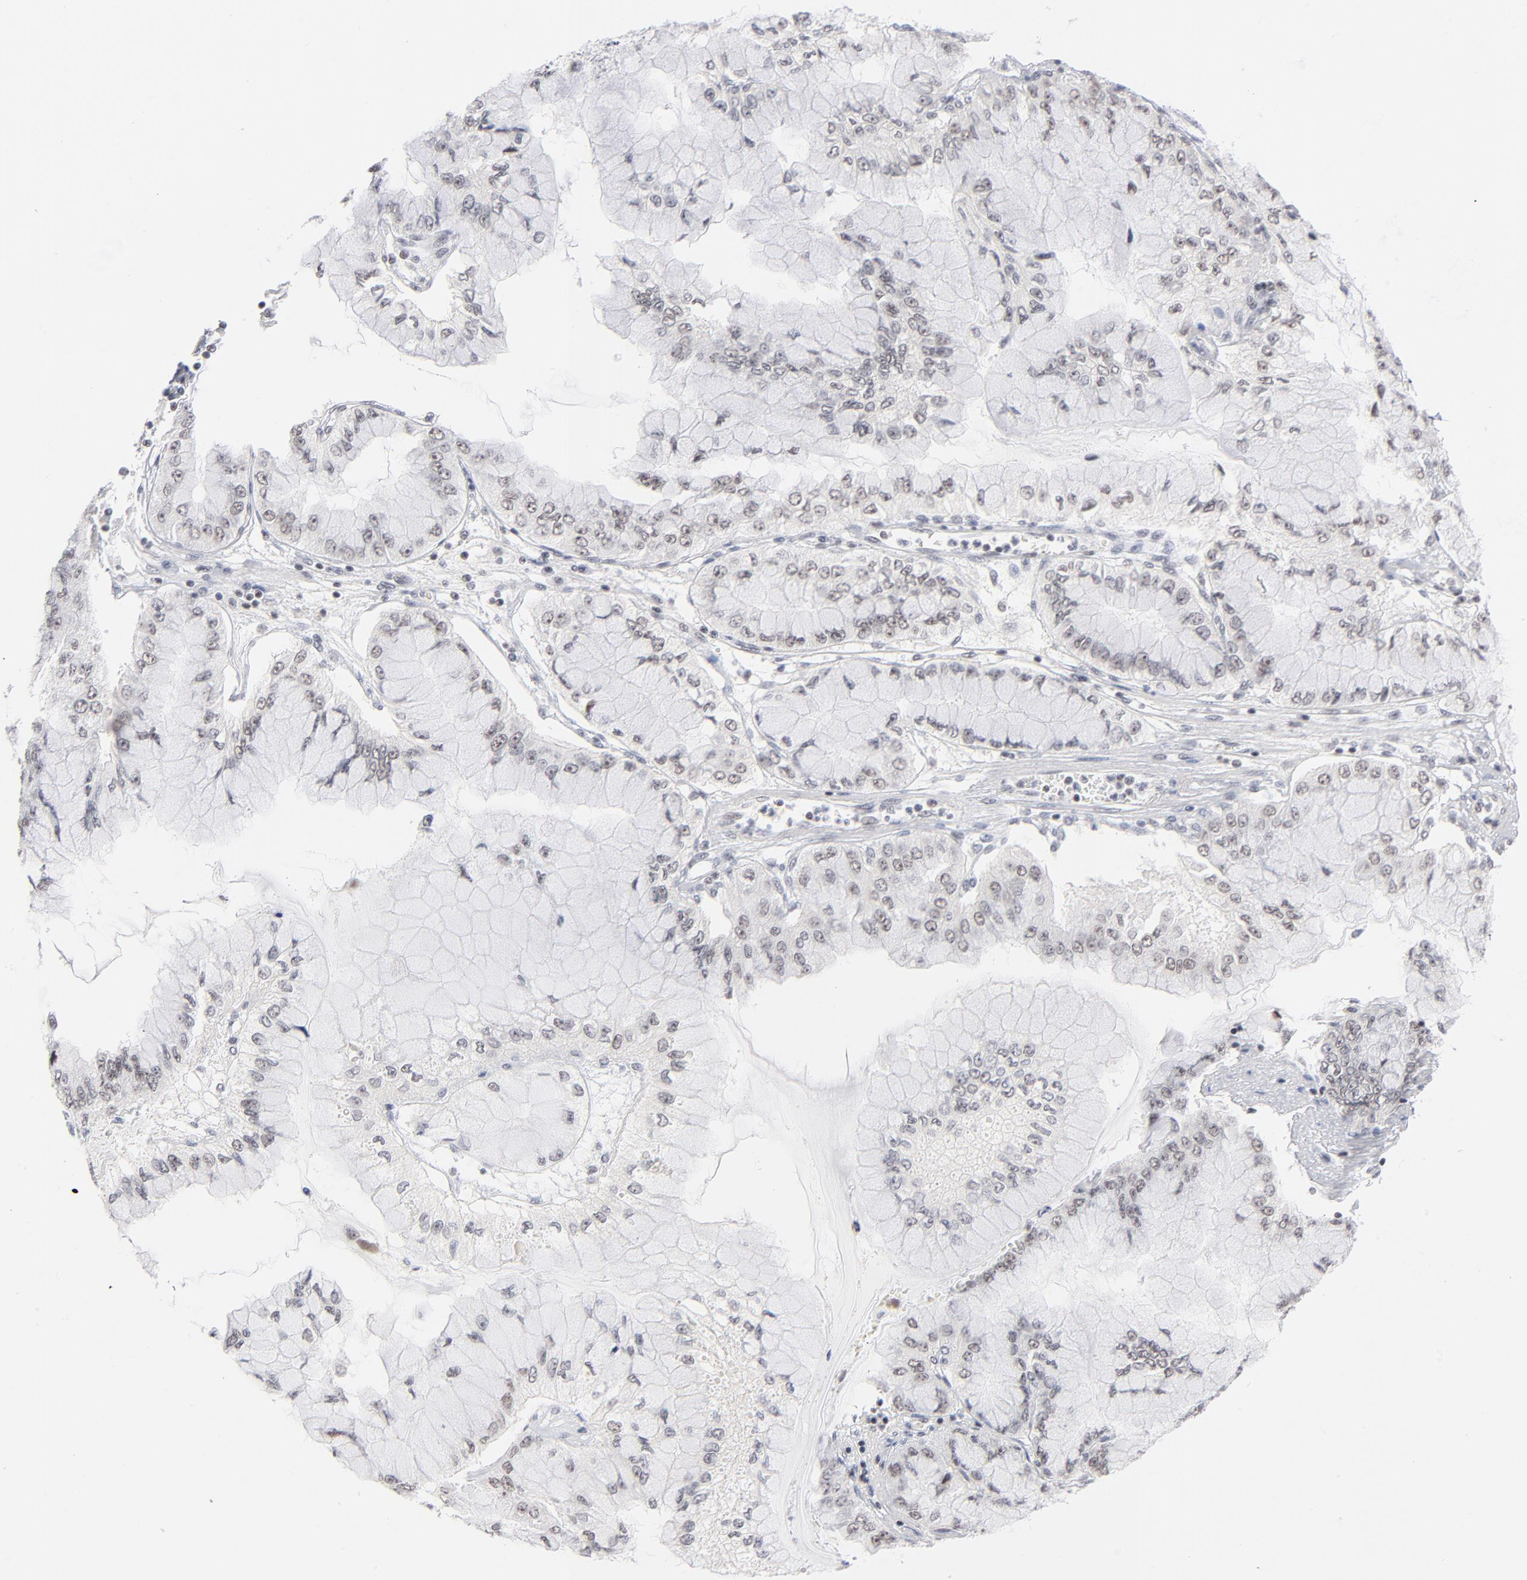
{"staining": {"intensity": "negative", "quantity": "none", "location": "none"}, "tissue": "liver cancer", "cell_type": "Tumor cells", "image_type": "cancer", "snomed": [{"axis": "morphology", "description": "Cholangiocarcinoma"}, {"axis": "topography", "description": "Liver"}], "caption": "Liver cancer was stained to show a protein in brown. There is no significant expression in tumor cells.", "gene": "ZNF143", "patient": {"sex": "female", "age": 79}}